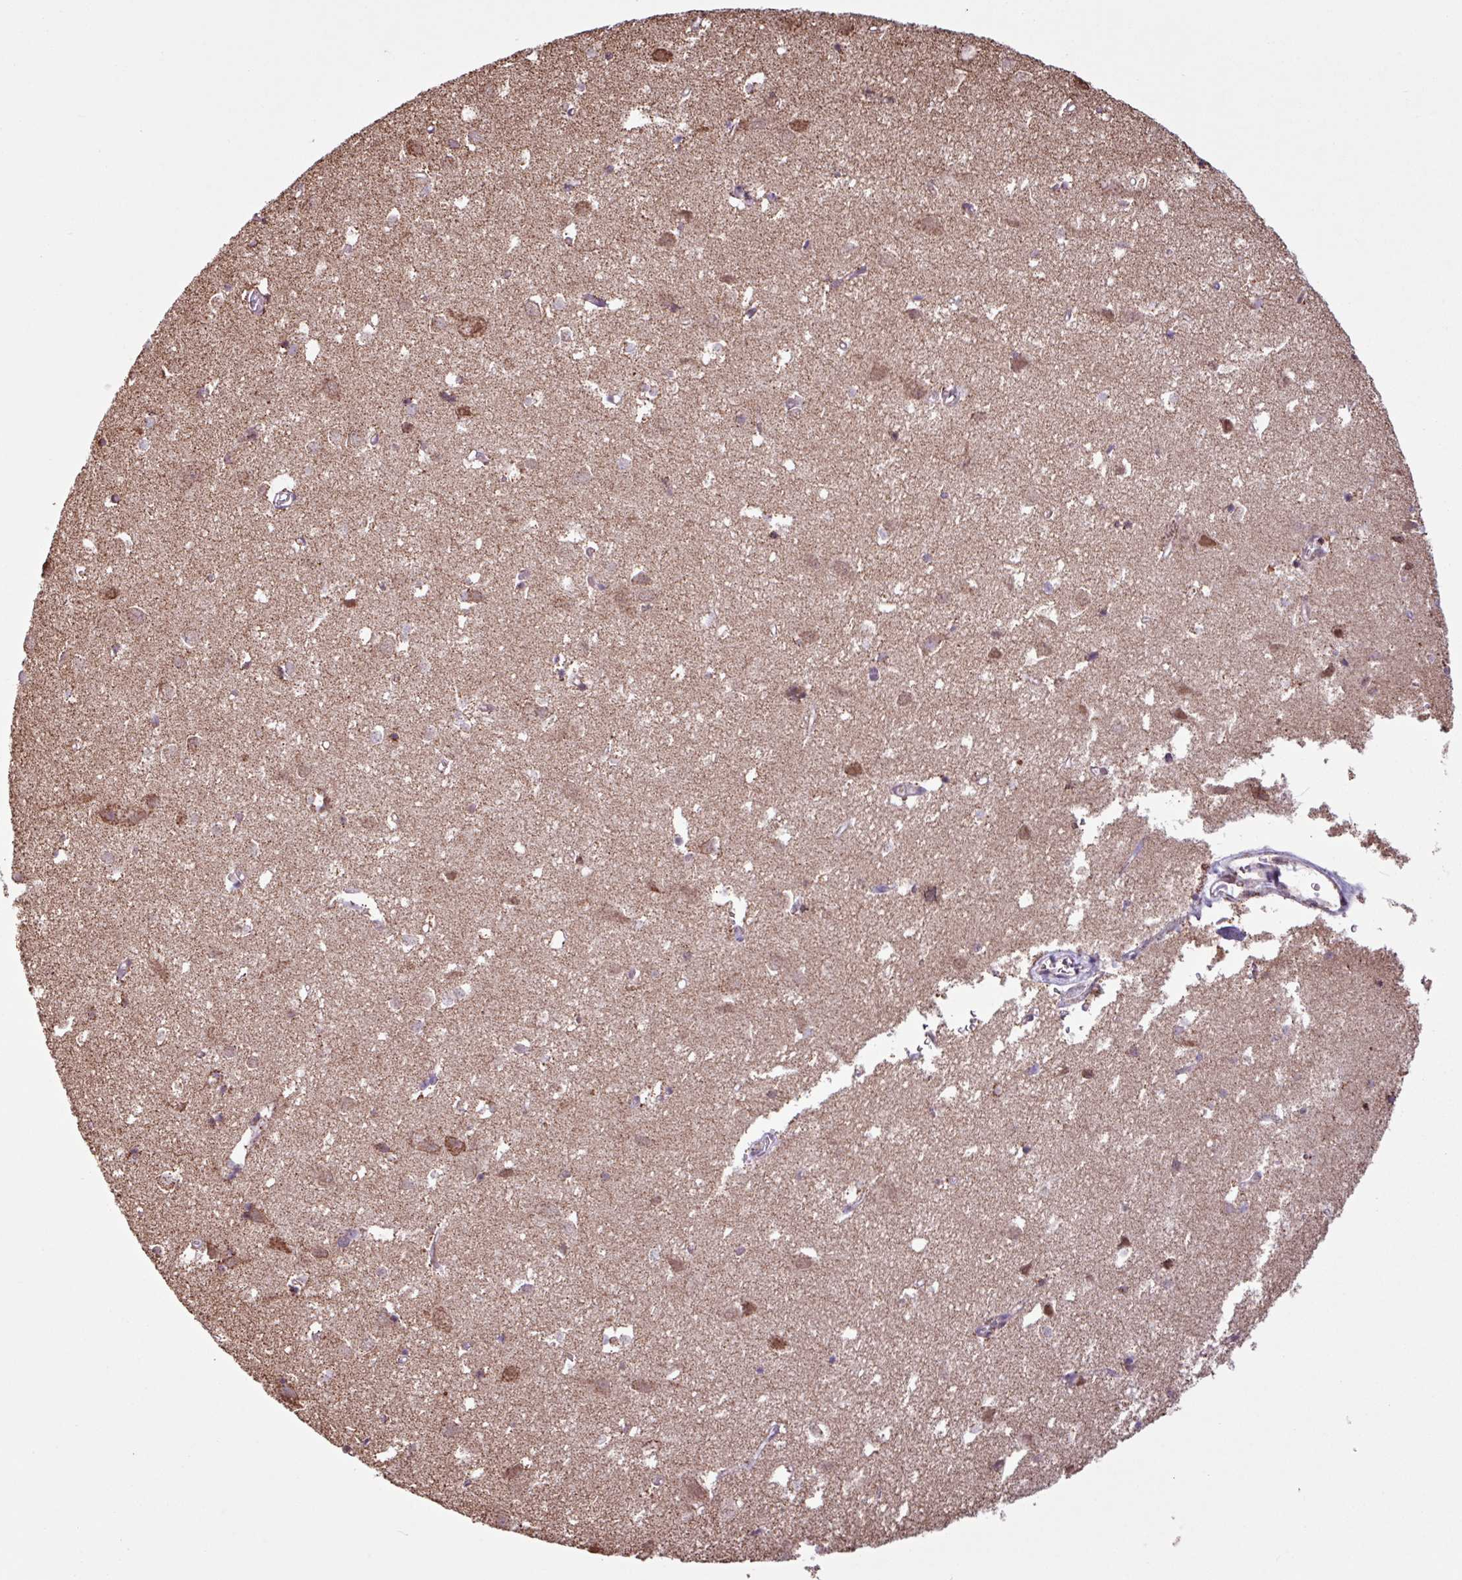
{"staining": {"intensity": "weak", "quantity": "25%-75%", "location": "cytoplasmic/membranous"}, "tissue": "cerebral cortex", "cell_type": "Endothelial cells", "image_type": "normal", "snomed": [{"axis": "morphology", "description": "Normal tissue, NOS"}, {"axis": "topography", "description": "Cerebral cortex"}], "caption": "IHC micrograph of unremarkable human cerebral cortex stained for a protein (brown), which exhibits low levels of weak cytoplasmic/membranous positivity in approximately 25%-75% of endothelial cells.", "gene": "ALG8", "patient": {"sex": "male", "age": 70}}